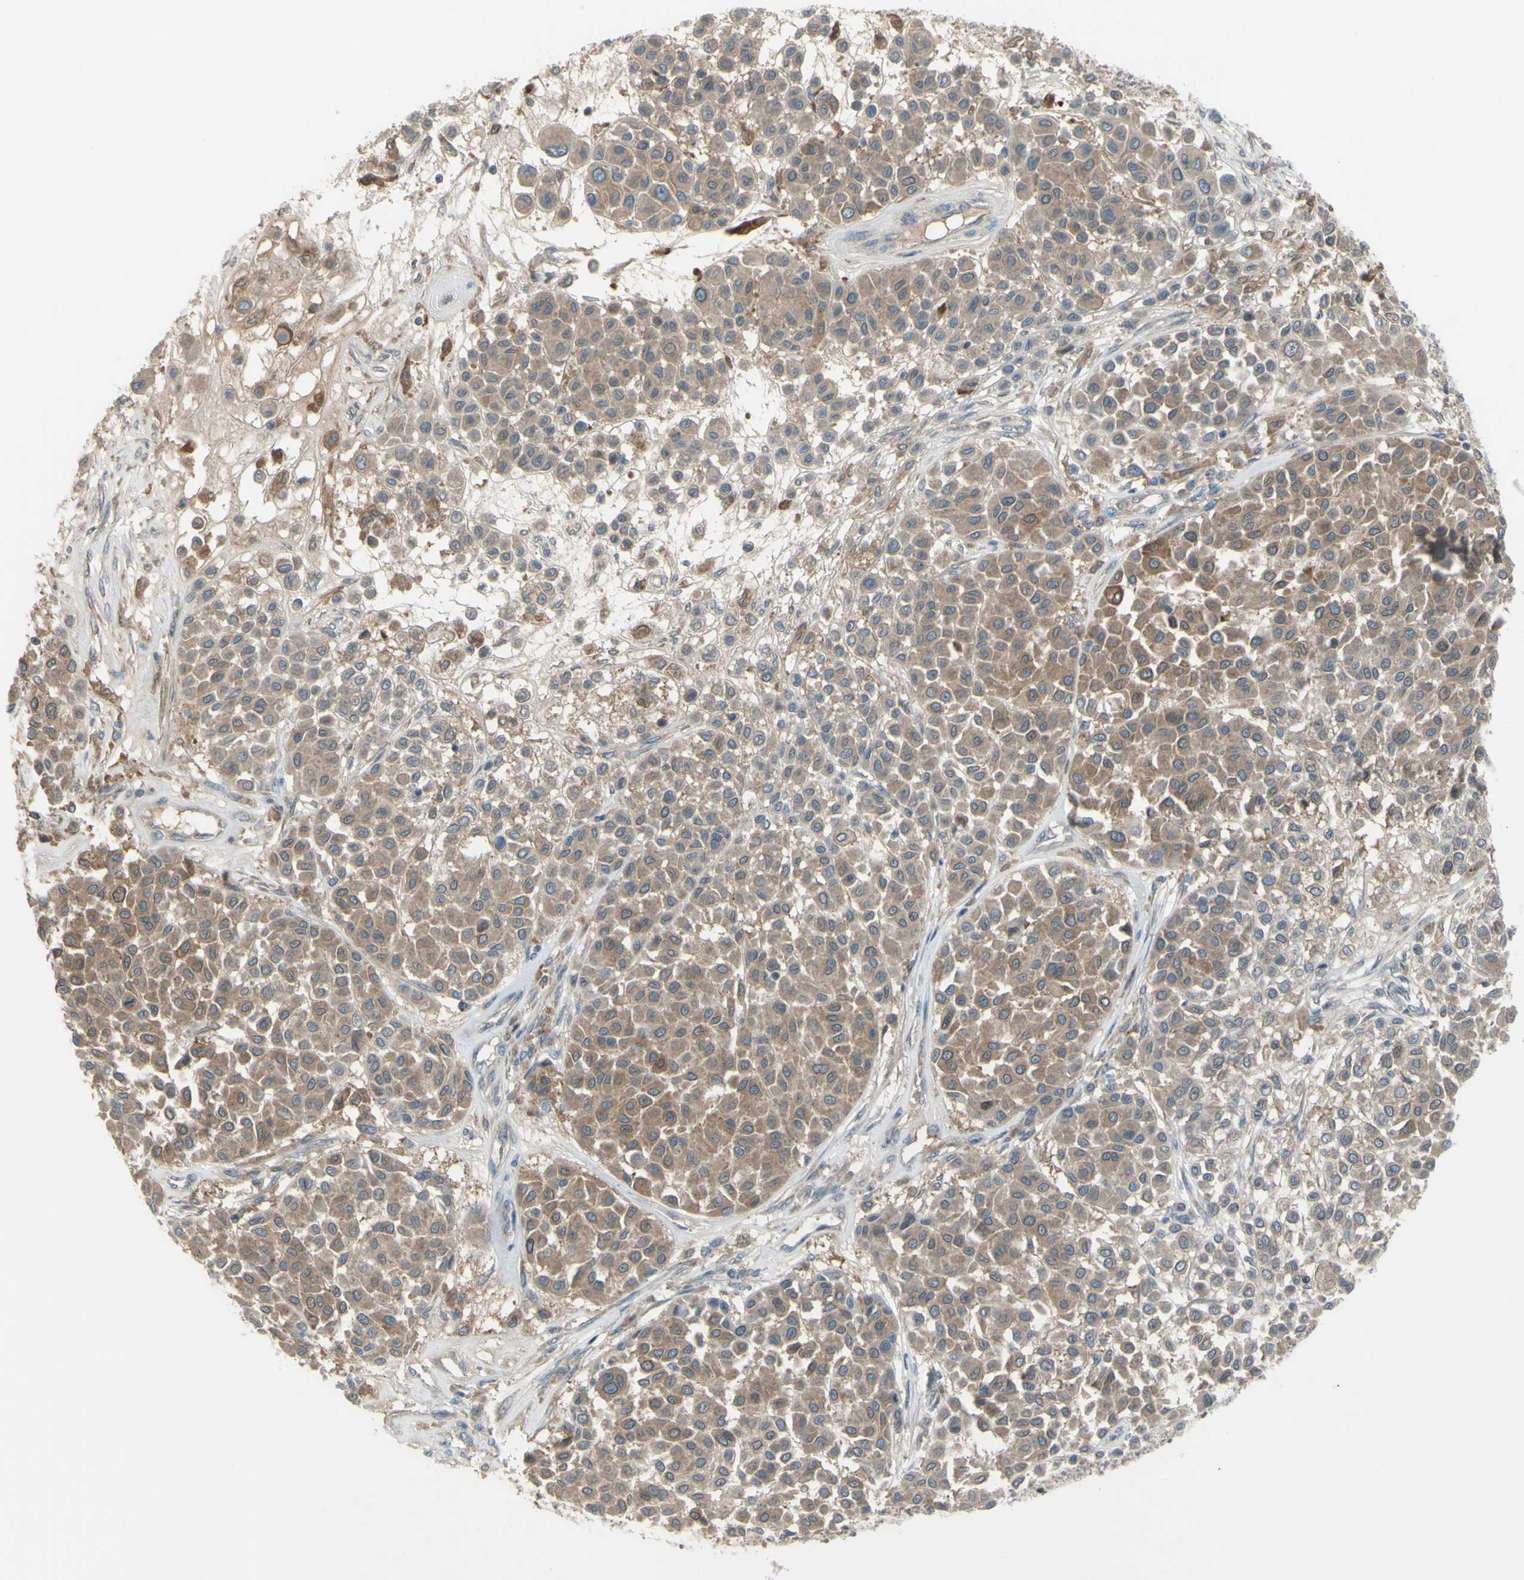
{"staining": {"intensity": "moderate", "quantity": ">75%", "location": "cytoplasmic/membranous"}, "tissue": "melanoma", "cell_type": "Tumor cells", "image_type": "cancer", "snomed": [{"axis": "morphology", "description": "Malignant melanoma, Metastatic site"}, {"axis": "topography", "description": "Soft tissue"}], "caption": "Immunohistochemical staining of melanoma shows moderate cytoplasmic/membranous protein positivity in approximately >75% of tumor cells. The staining is performed using DAB (3,3'-diaminobenzidine) brown chromogen to label protein expression. The nuclei are counter-stained blue using hematoxylin.", "gene": "AFP", "patient": {"sex": "male", "age": 41}}